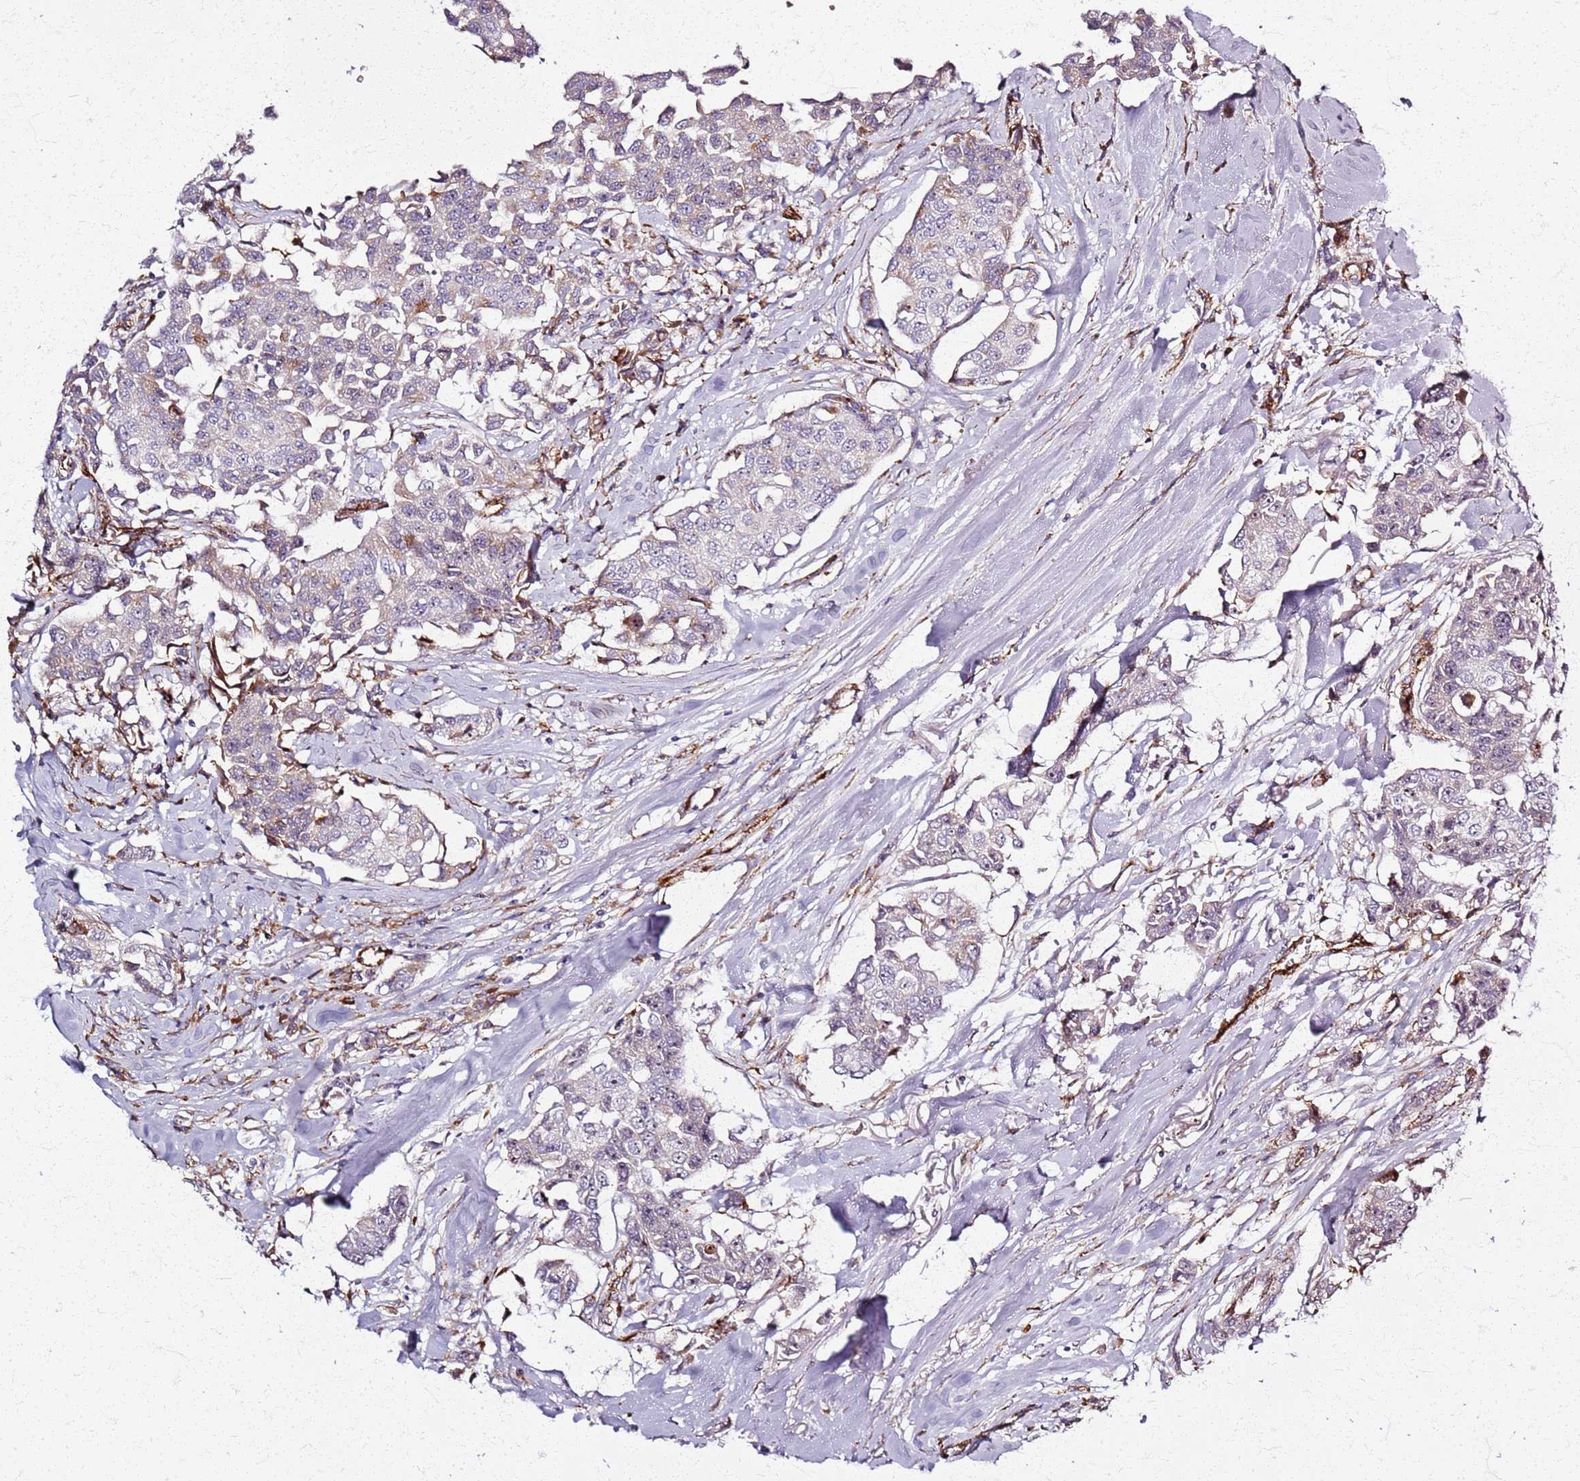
{"staining": {"intensity": "weak", "quantity": "<25%", "location": "cytoplasmic/membranous"}, "tissue": "breast cancer", "cell_type": "Tumor cells", "image_type": "cancer", "snomed": [{"axis": "morphology", "description": "Duct carcinoma"}, {"axis": "topography", "description": "Breast"}], "caption": "A high-resolution photomicrograph shows IHC staining of breast cancer, which reveals no significant expression in tumor cells. (DAB immunohistochemistry with hematoxylin counter stain).", "gene": "KRI1", "patient": {"sex": "female", "age": 80}}